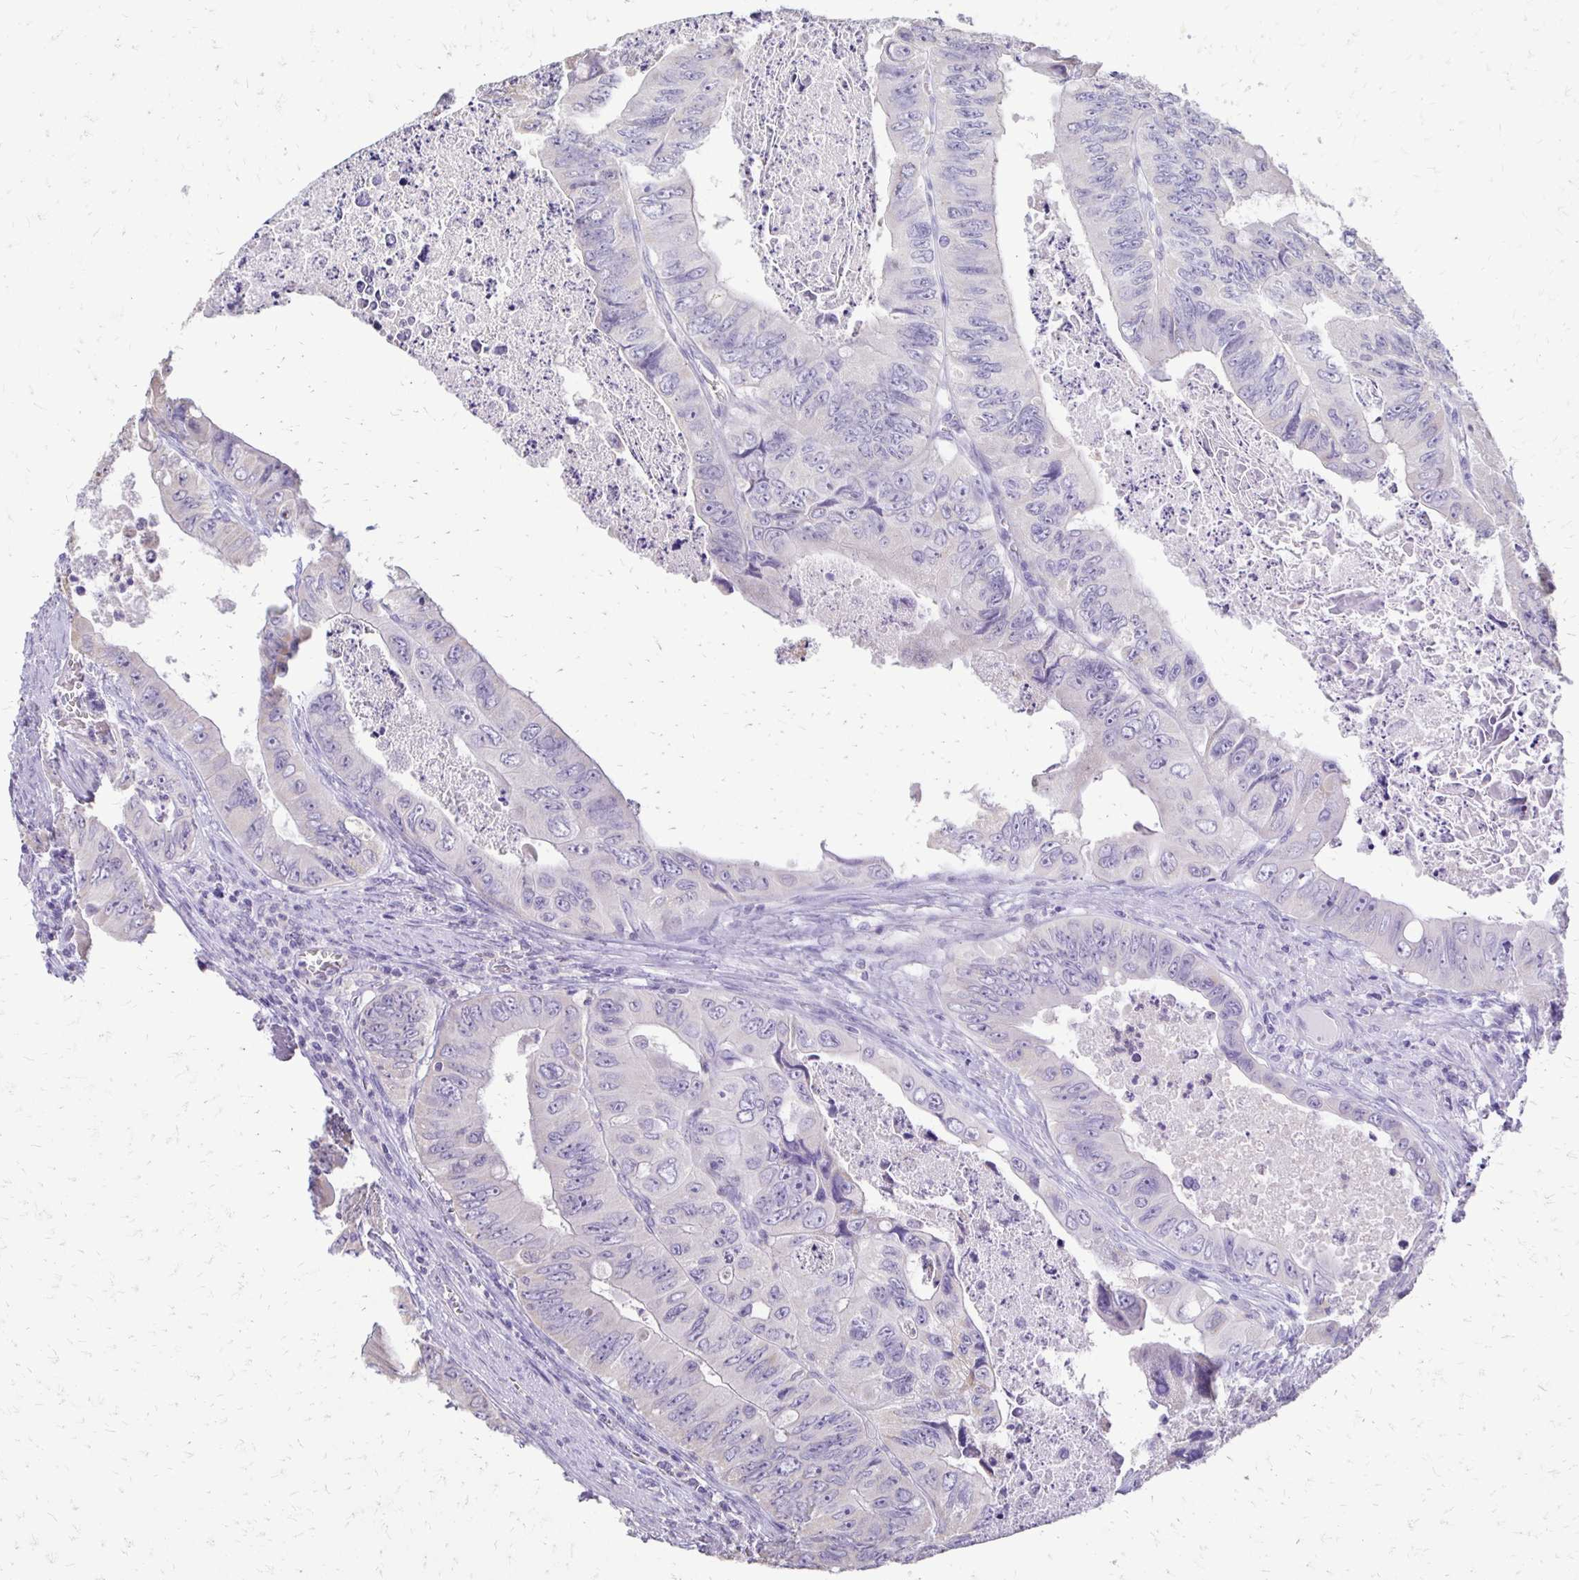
{"staining": {"intensity": "negative", "quantity": "none", "location": "none"}, "tissue": "colorectal cancer", "cell_type": "Tumor cells", "image_type": "cancer", "snomed": [{"axis": "morphology", "description": "Adenocarcinoma, NOS"}, {"axis": "topography", "description": "Colon"}], "caption": "Immunohistochemistry (IHC) of colorectal cancer reveals no positivity in tumor cells.", "gene": "ALPG", "patient": {"sex": "female", "age": 84}}